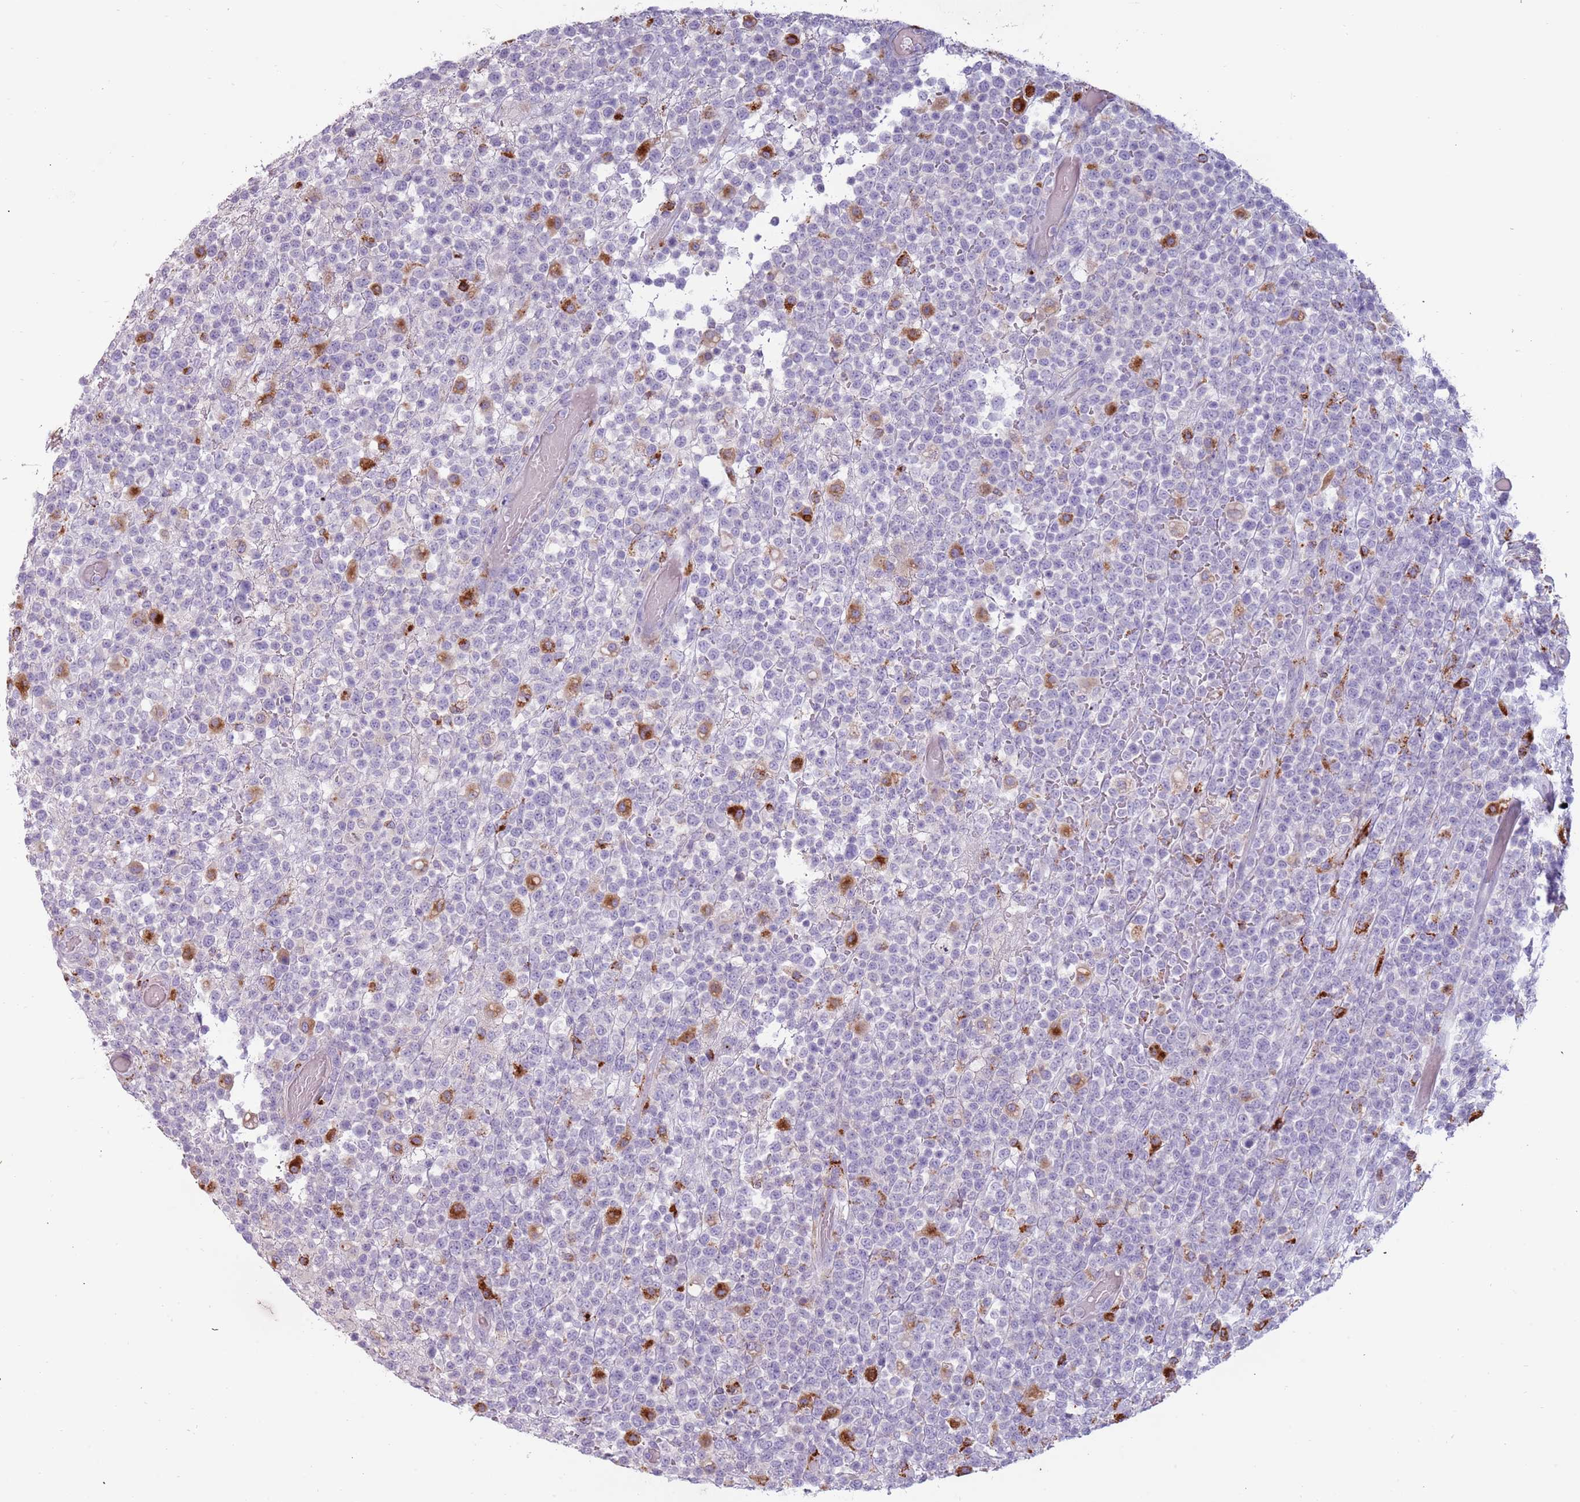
{"staining": {"intensity": "negative", "quantity": "none", "location": "none"}, "tissue": "lymphoma", "cell_type": "Tumor cells", "image_type": "cancer", "snomed": [{"axis": "morphology", "description": "Malignant lymphoma, non-Hodgkin's type, High grade"}, {"axis": "topography", "description": "Colon"}], "caption": "High magnification brightfield microscopy of lymphoma stained with DAB (3,3'-diaminobenzidine) (brown) and counterstained with hematoxylin (blue): tumor cells show no significant staining. (Stains: DAB immunohistochemistry (IHC) with hematoxylin counter stain, Microscopy: brightfield microscopy at high magnification).", "gene": "NWD2", "patient": {"sex": "female", "age": 53}}